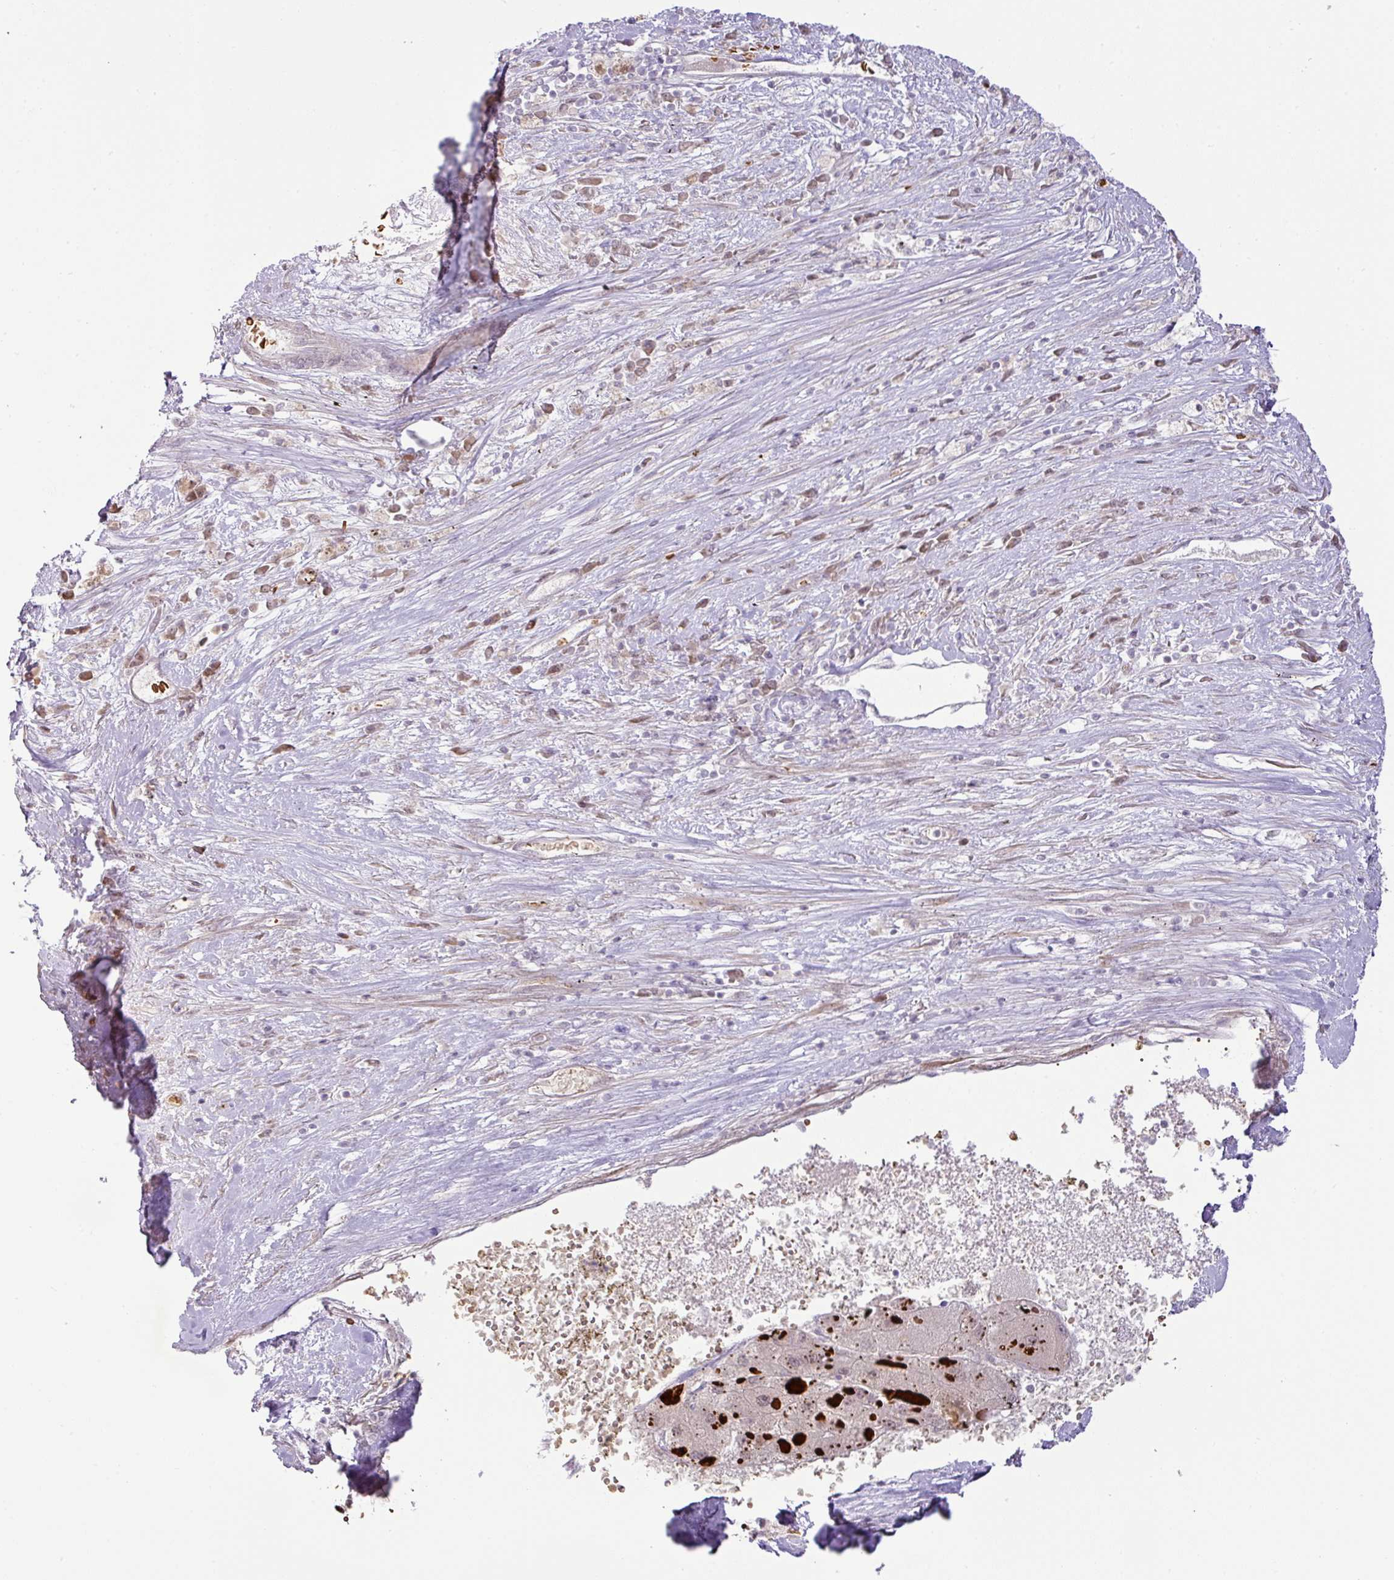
{"staining": {"intensity": "moderate", "quantity": "<25%", "location": "nuclear"}, "tissue": "liver cancer", "cell_type": "Tumor cells", "image_type": "cancer", "snomed": [{"axis": "morphology", "description": "Carcinoma, Hepatocellular, NOS"}, {"axis": "topography", "description": "Liver"}], "caption": "A high-resolution photomicrograph shows immunohistochemistry staining of liver cancer (hepatocellular carcinoma), which reveals moderate nuclear expression in approximately <25% of tumor cells. (Stains: DAB in brown, nuclei in blue, Microscopy: brightfield microscopy at high magnification).", "gene": "PARP2", "patient": {"sex": "female", "age": 73}}